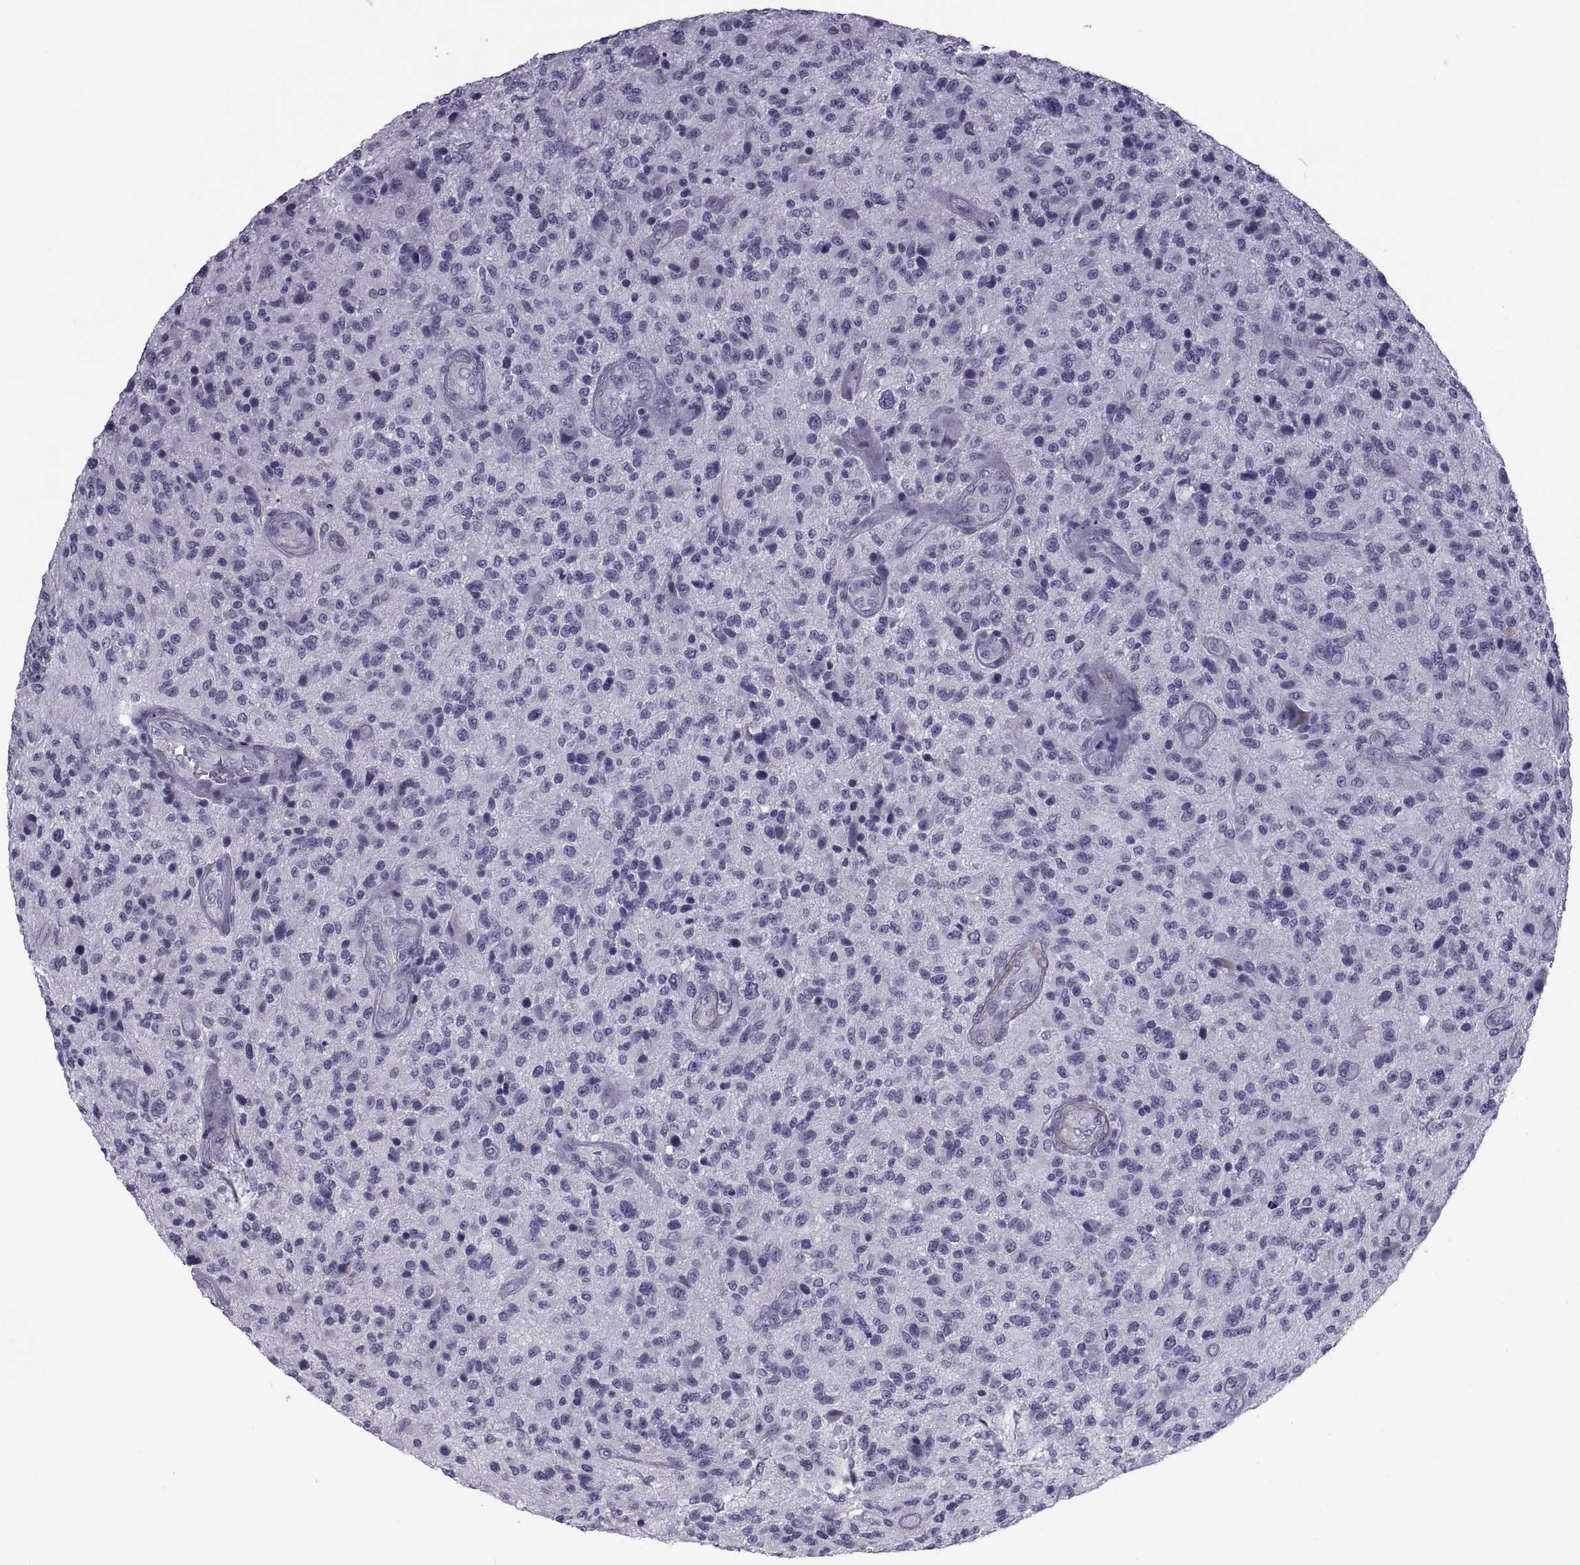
{"staining": {"intensity": "negative", "quantity": "none", "location": "none"}, "tissue": "glioma", "cell_type": "Tumor cells", "image_type": "cancer", "snomed": [{"axis": "morphology", "description": "Glioma, malignant, High grade"}, {"axis": "topography", "description": "Brain"}], "caption": "Micrograph shows no significant protein expression in tumor cells of malignant high-grade glioma. (IHC, brightfield microscopy, high magnification).", "gene": "MAGEB1", "patient": {"sex": "male", "age": 47}}